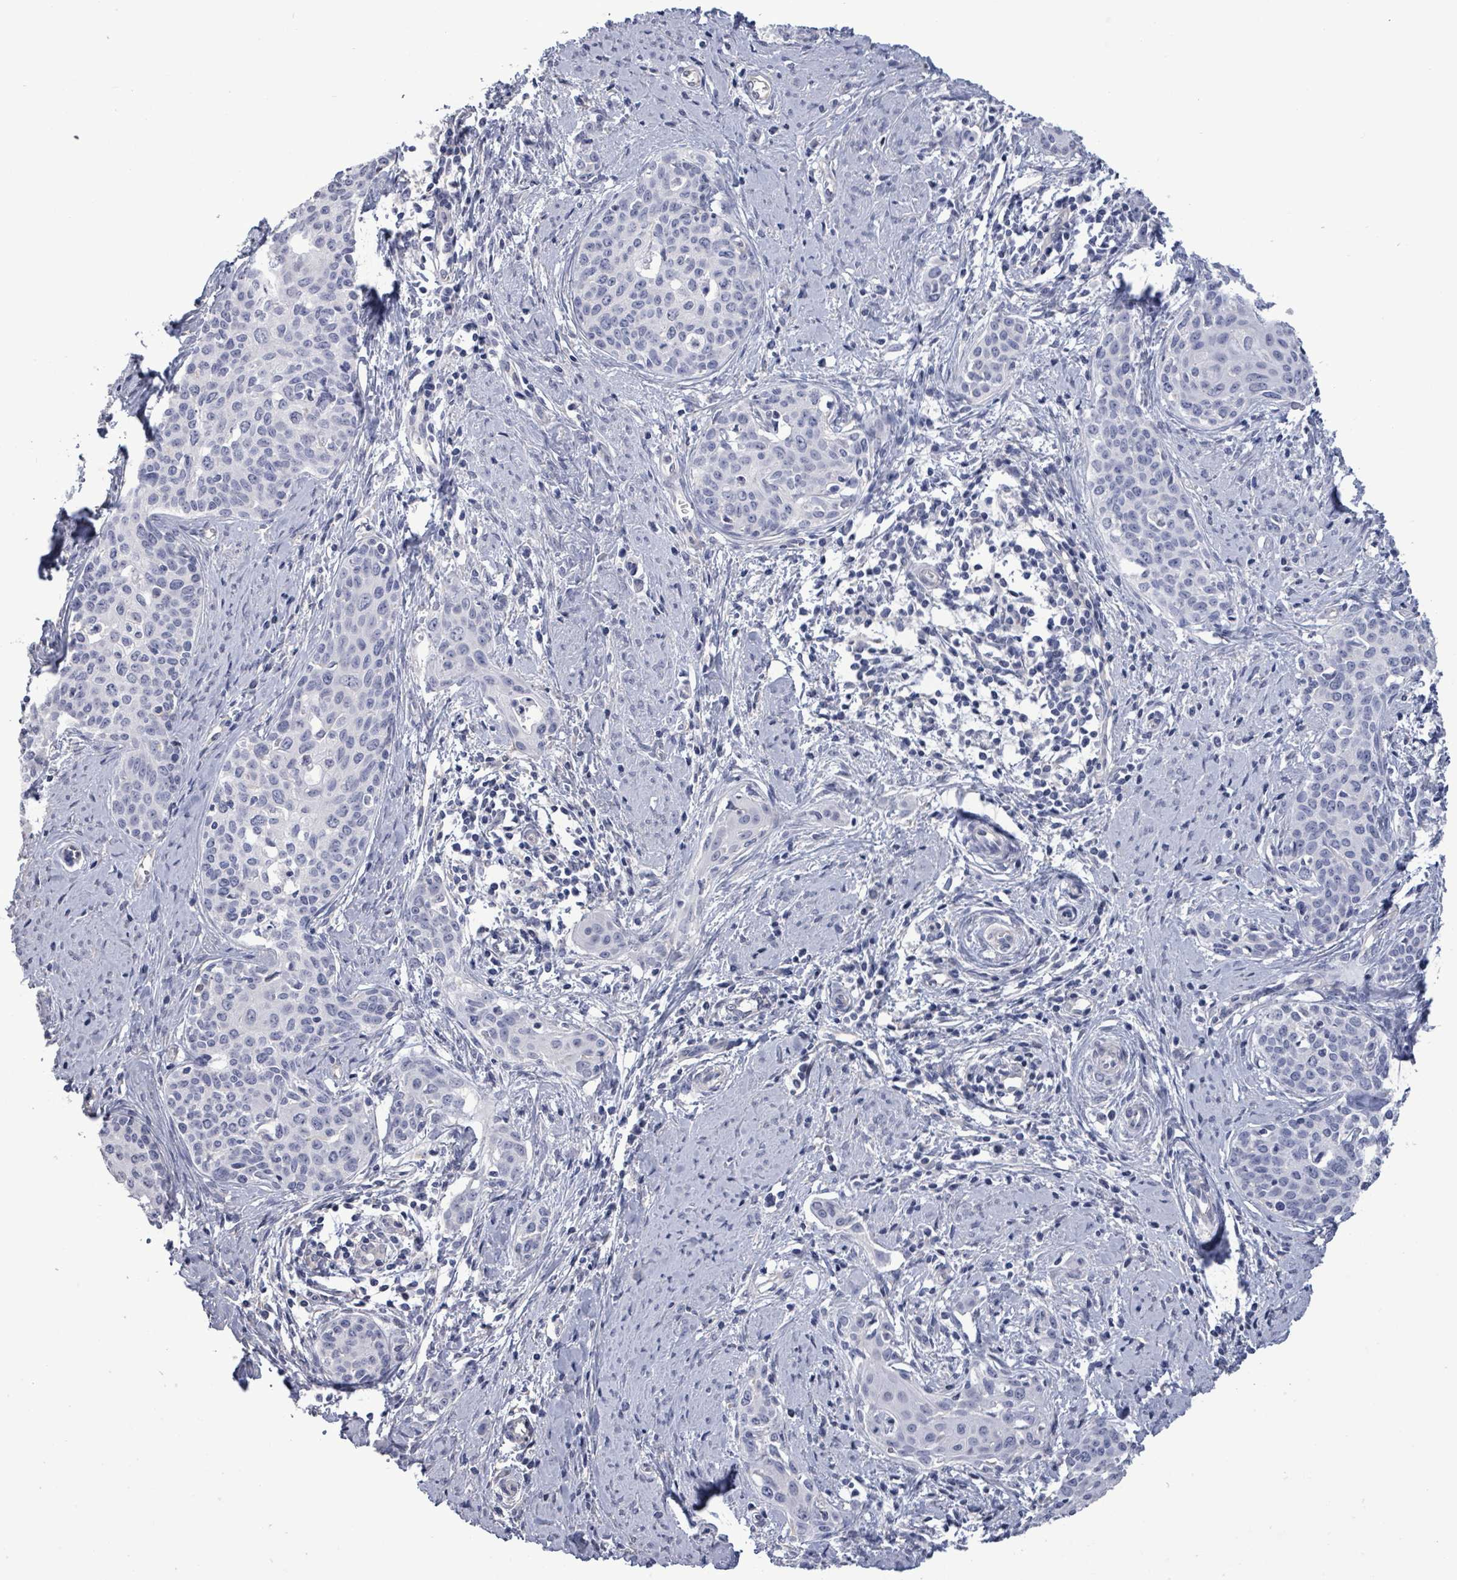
{"staining": {"intensity": "negative", "quantity": "none", "location": "none"}, "tissue": "cervical cancer", "cell_type": "Tumor cells", "image_type": "cancer", "snomed": [{"axis": "morphology", "description": "Squamous cell carcinoma, NOS"}, {"axis": "topography", "description": "Cervix"}], "caption": "The micrograph displays no staining of tumor cells in cervical squamous cell carcinoma.", "gene": "CT45A5", "patient": {"sex": "female", "age": 46}}